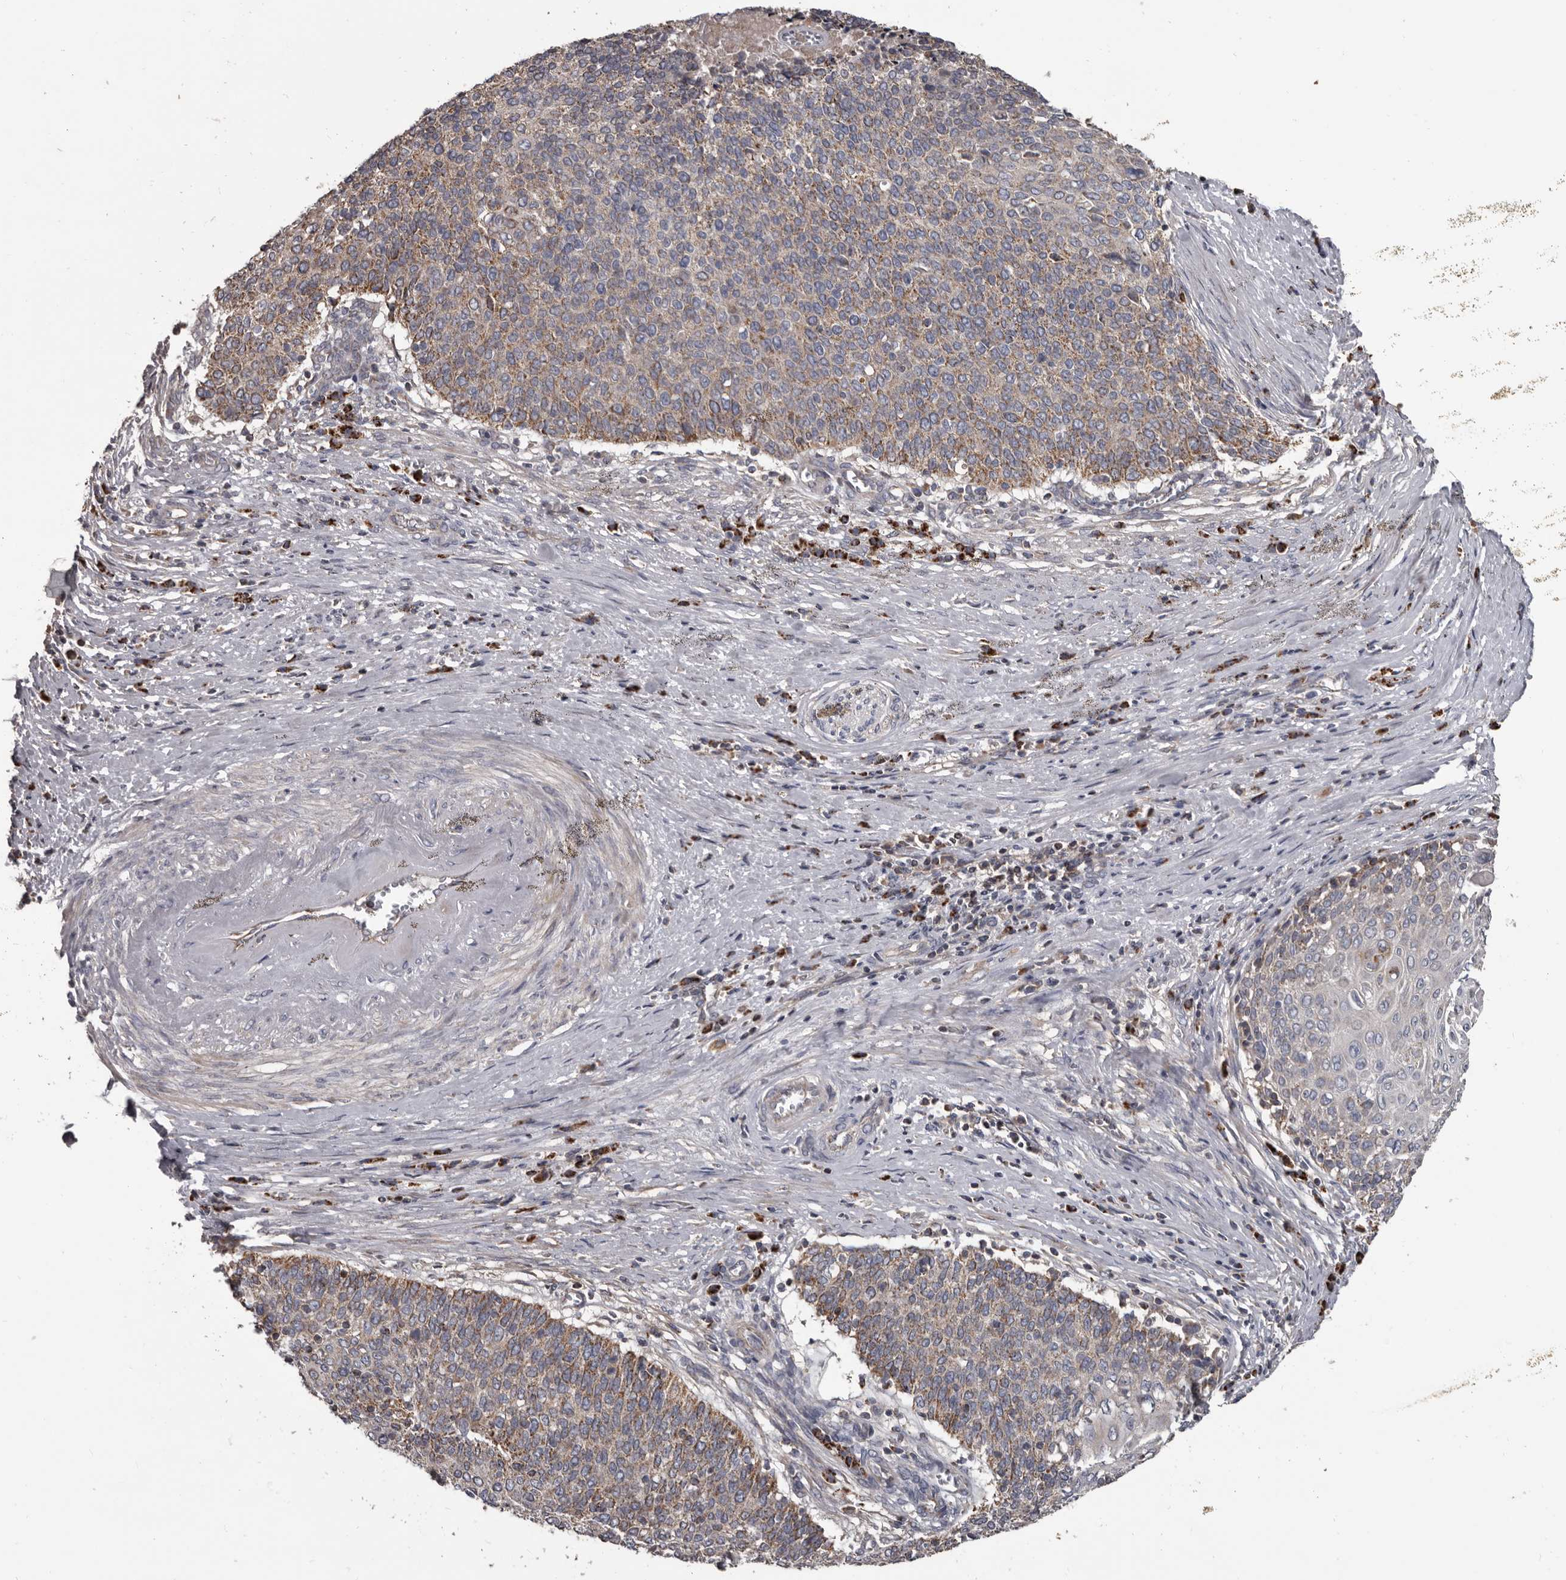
{"staining": {"intensity": "moderate", "quantity": "25%-75%", "location": "cytoplasmic/membranous"}, "tissue": "cervical cancer", "cell_type": "Tumor cells", "image_type": "cancer", "snomed": [{"axis": "morphology", "description": "Squamous cell carcinoma, NOS"}, {"axis": "topography", "description": "Cervix"}], "caption": "Moderate cytoplasmic/membranous positivity for a protein is appreciated in approximately 25%-75% of tumor cells of cervical cancer using IHC.", "gene": "ALDH5A1", "patient": {"sex": "female", "age": 39}}